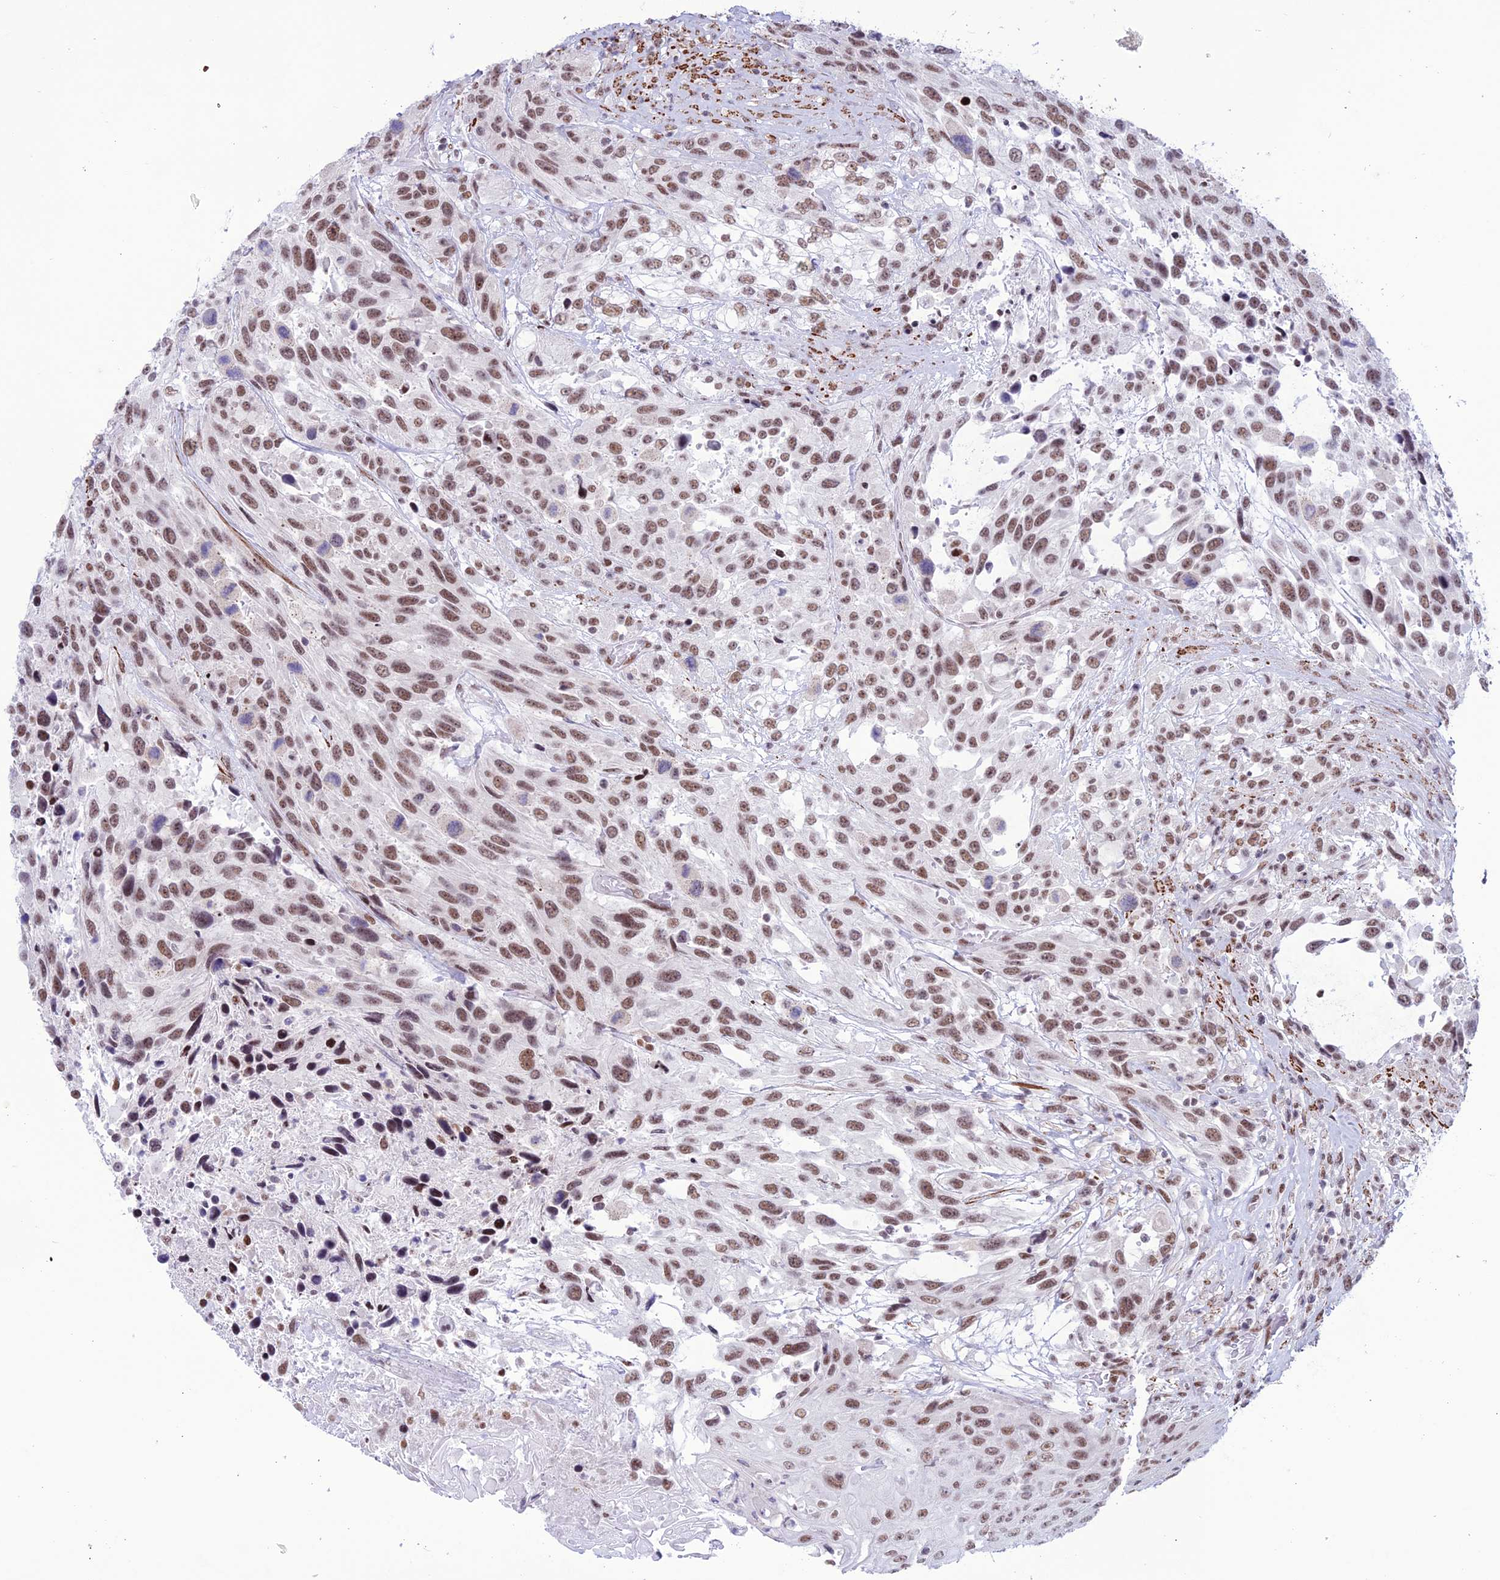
{"staining": {"intensity": "moderate", "quantity": ">75%", "location": "nuclear"}, "tissue": "urothelial cancer", "cell_type": "Tumor cells", "image_type": "cancer", "snomed": [{"axis": "morphology", "description": "Urothelial carcinoma, High grade"}, {"axis": "topography", "description": "Urinary bladder"}], "caption": "High-grade urothelial carcinoma stained with immunohistochemistry (IHC) displays moderate nuclear positivity in approximately >75% of tumor cells.", "gene": "U2AF1", "patient": {"sex": "female", "age": 70}}